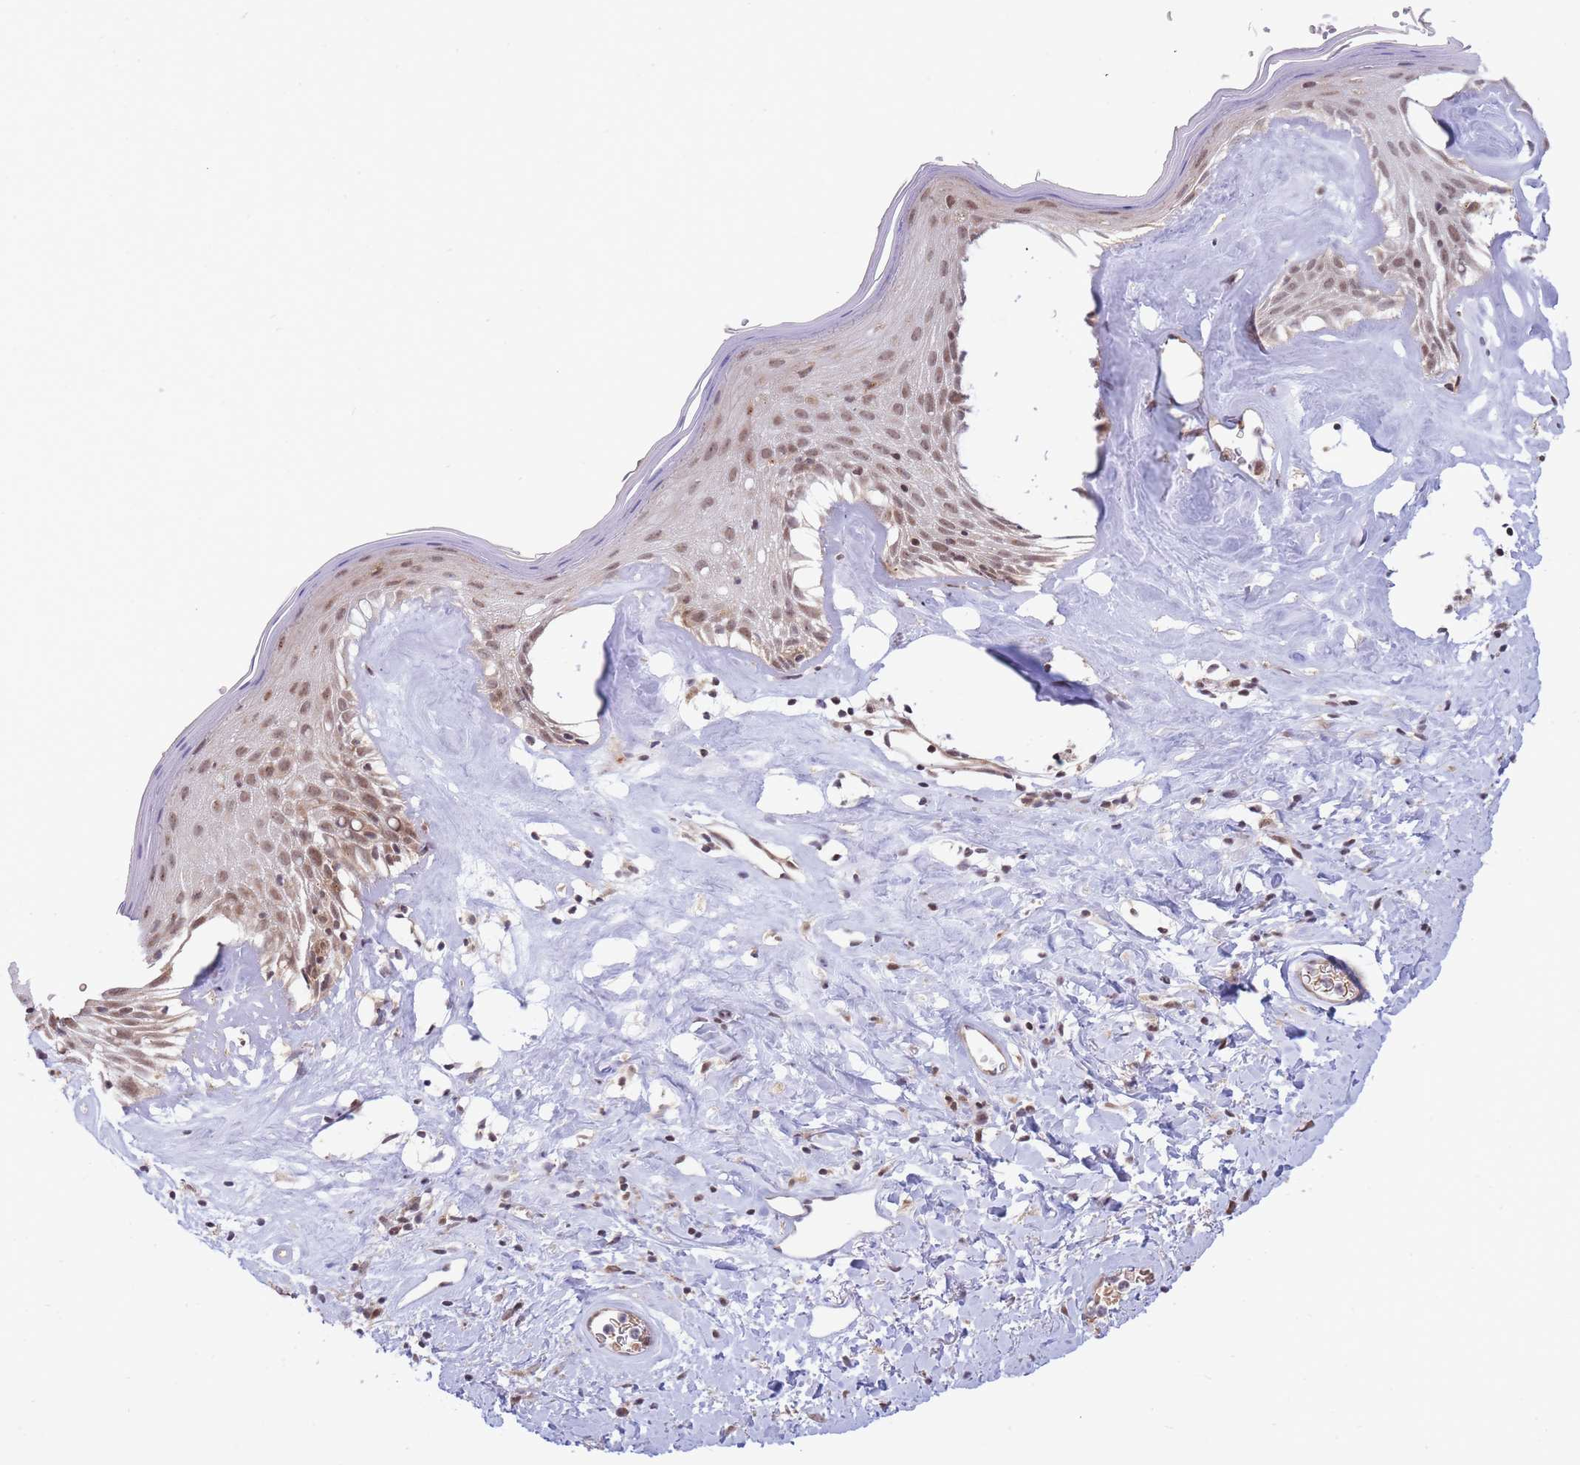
{"staining": {"intensity": "moderate", "quantity": ">75%", "location": "nuclear"}, "tissue": "skin", "cell_type": "Epidermal cells", "image_type": "normal", "snomed": [{"axis": "morphology", "description": "Normal tissue, NOS"}, {"axis": "morphology", "description": "Inflammation, NOS"}, {"axis": "topography", "description": "Vulva"}], "caption": "Benign skin was stained to show a protein in brown. There is medium levels of moderate nuclear expression in about >75% of epidermal cells. Using DAB (brown) and hematoxylin (blue) stains, captured at high magnification using brightfield microscopy.", "gene": "BOD1L1", "patient": {"sex": "female", "age": 86}}